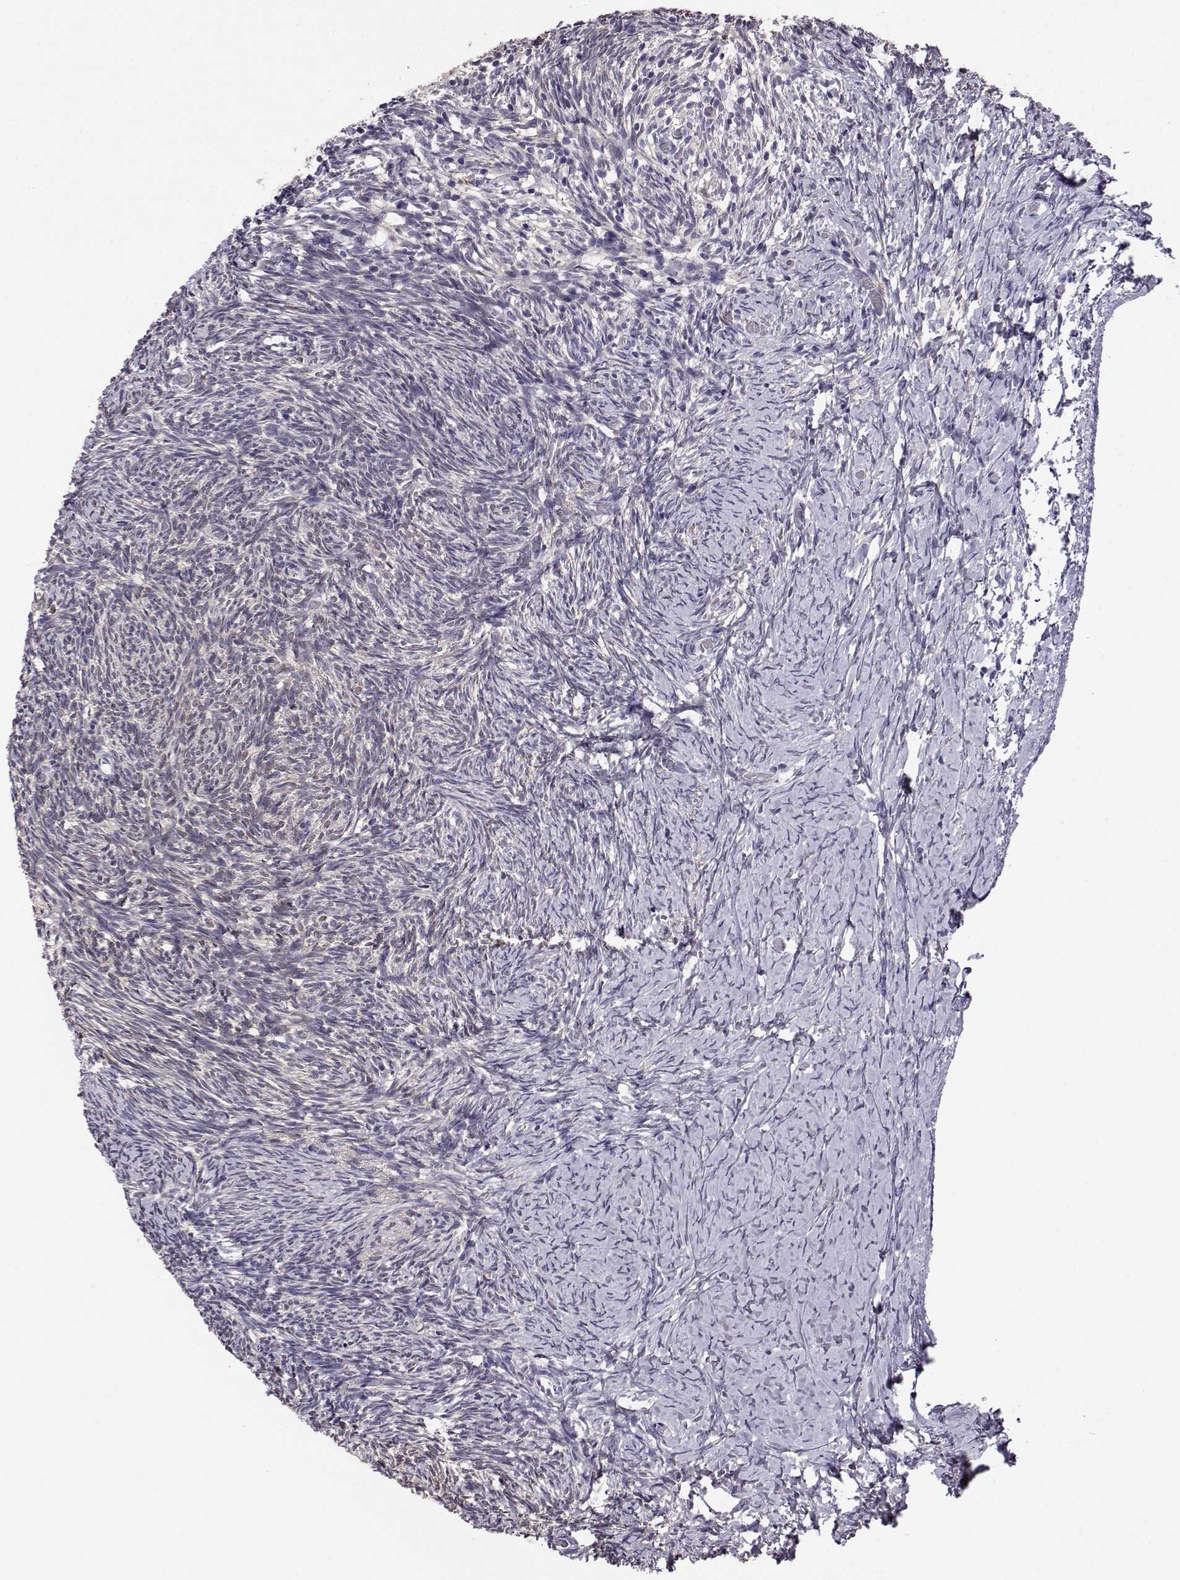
{"staining": {"intensity": "strong", "quantity": "25%-75%", "location": "cytoplasmic/membranous"}, "tissue": "ovary", "cell_type": "Follicle cells", "image_type": "normal", "snomed": [{"axis": "morphology", "description": "Normal tissue, NOS"}, {"axis": "topography", "description": "Ovary"}], "caption": "Follicle cells show high levels of strong cytoplasmic/membranous expression in approximately 25%-75% of cells in unremarkable human ovary. (DAB (3,3'-diaminobenzidine) IHC with brightfield microscopy, high magnification).", "gene": "AKR1B1", "patient": {"sex": "female", "age": 39}}